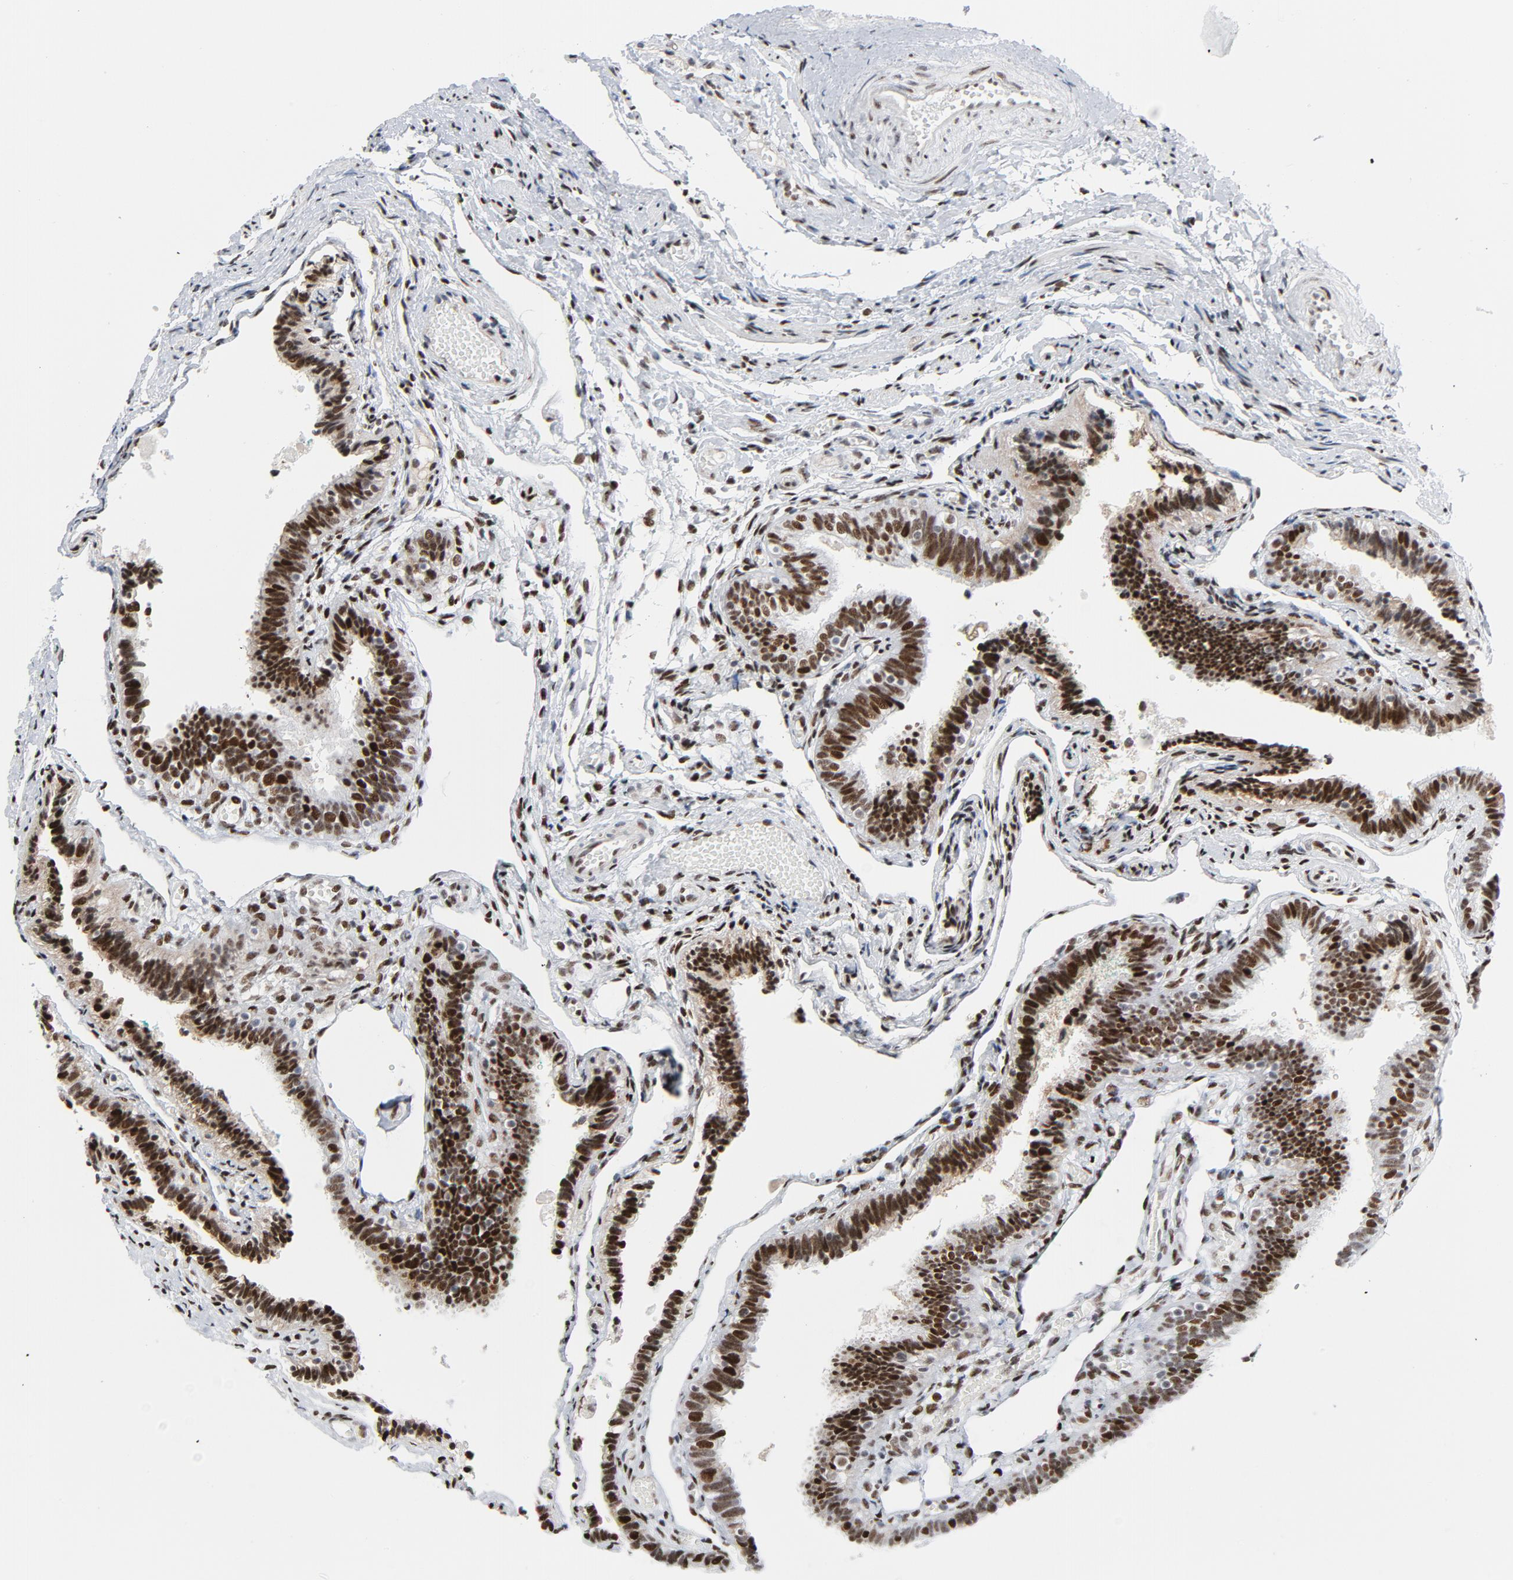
{"staining": {"intensity": "strong", "quantity": ">75%", "location": "nuclear"}, "tissue": "fallopian tube", "cell_type": "Glandular cells", "image_type": "normal", "snomed": [{"axis": "morphology", "description": "Normal tissue, NOS"}, {"axis": "topography", "description": "Fallopian tube"}], "caption": "This micrograph reveals unremarkable fallopian tube stained with immunohistochemistry (IHC) to label a protein in brown. The nuclear of glandular cells show strong positivity for the protein. Nuclei are counter-stained blue.", "gene": "HSF1", "patient": {"sex": "female", "age": 46}}